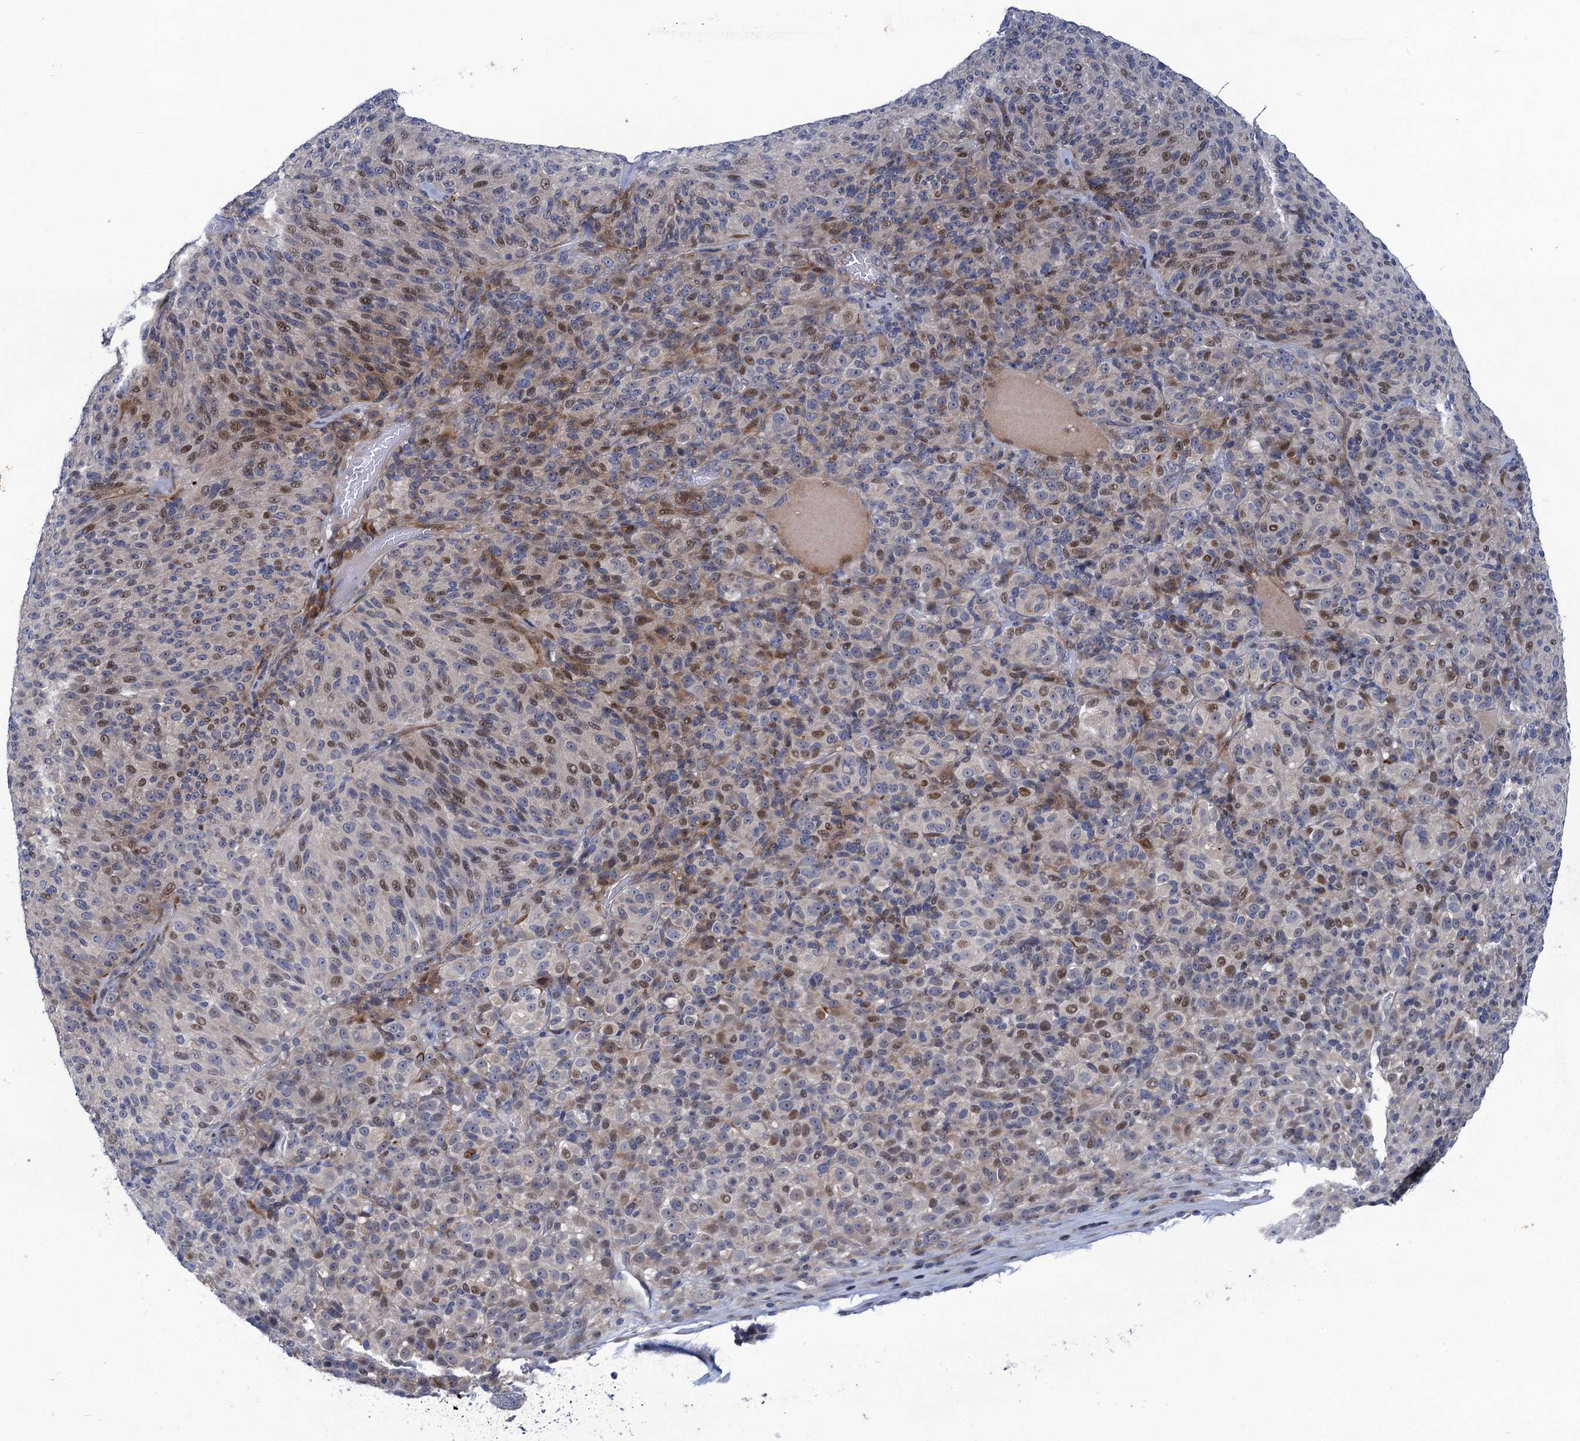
{"staining": {"intensity": "moderate", "quantity": "25%-75%", "location": "nuclear"}, "tissue": "melanoma", "cell_type": "Tumor cells", "image_type": "cancer", "snomed": [{"axis": "morphology", "description": "Malignant melanoma, Metastatic site"}, {"axis": "topography", "description": "Brain"}], "caption": "Melanoma stained for a protein exhibits moderate nuclear positivity in tumor cells.", "gene": "QPCTL", "patient": {"sex": "female", "age": 56}}